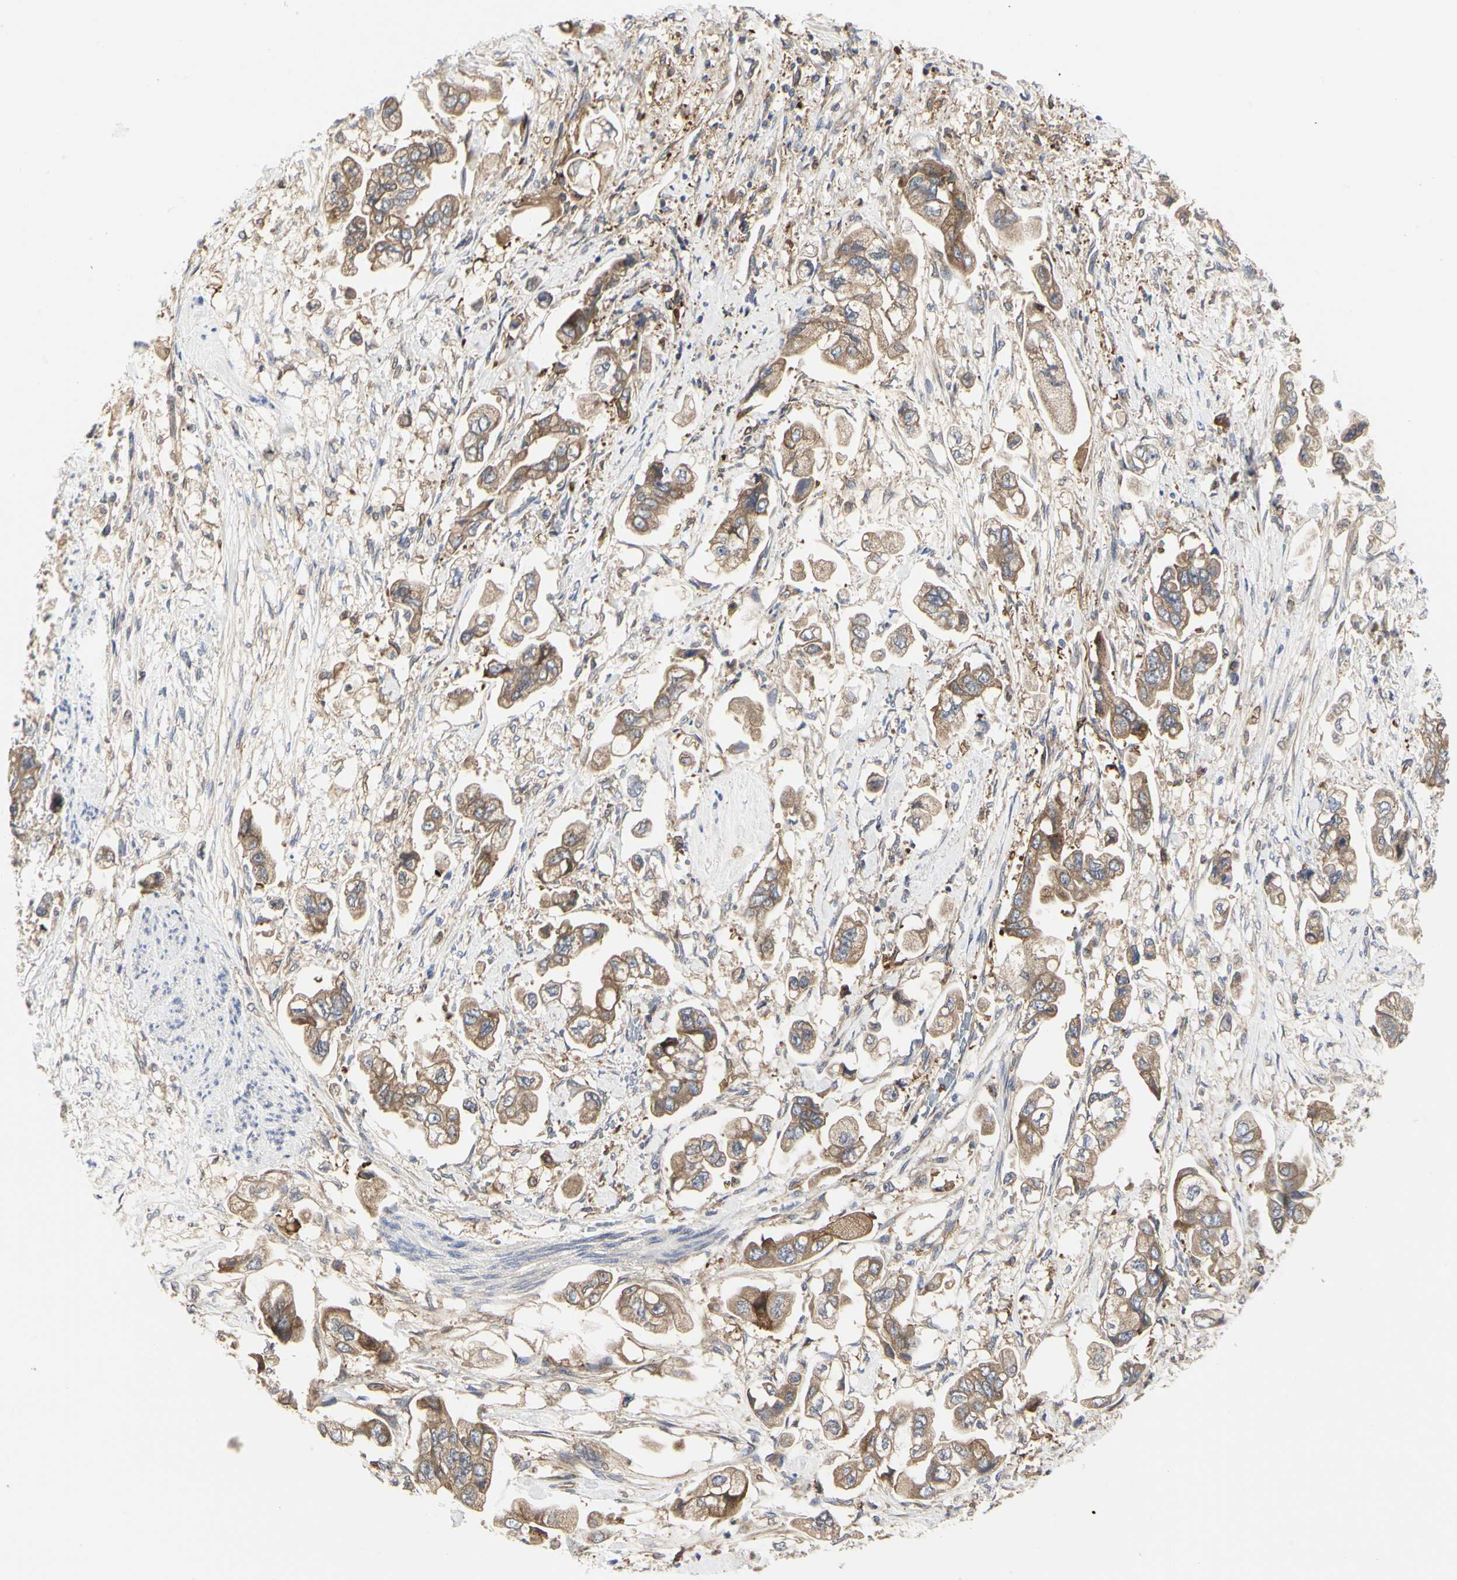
{"staining": {"intensity": "moderate", "quantity": ">75%", "location": "cytoplasmic/membranous"}, "tissue": "stomach cancer", "cell_type": "Tumor cells", "image_type": "cancer", "snomed": [{"axis": "morphology", "description": "Adenocarcinoma, NOS"}, {"axis": "topography", "description": "Stomach"}], "caption": "Human adenocarcinoma (stomach) stained with a protein marker reveals moderate staining in tumor cells.", "gene": "C3orf52", "patient": {"sex": "male", "age": 62}}